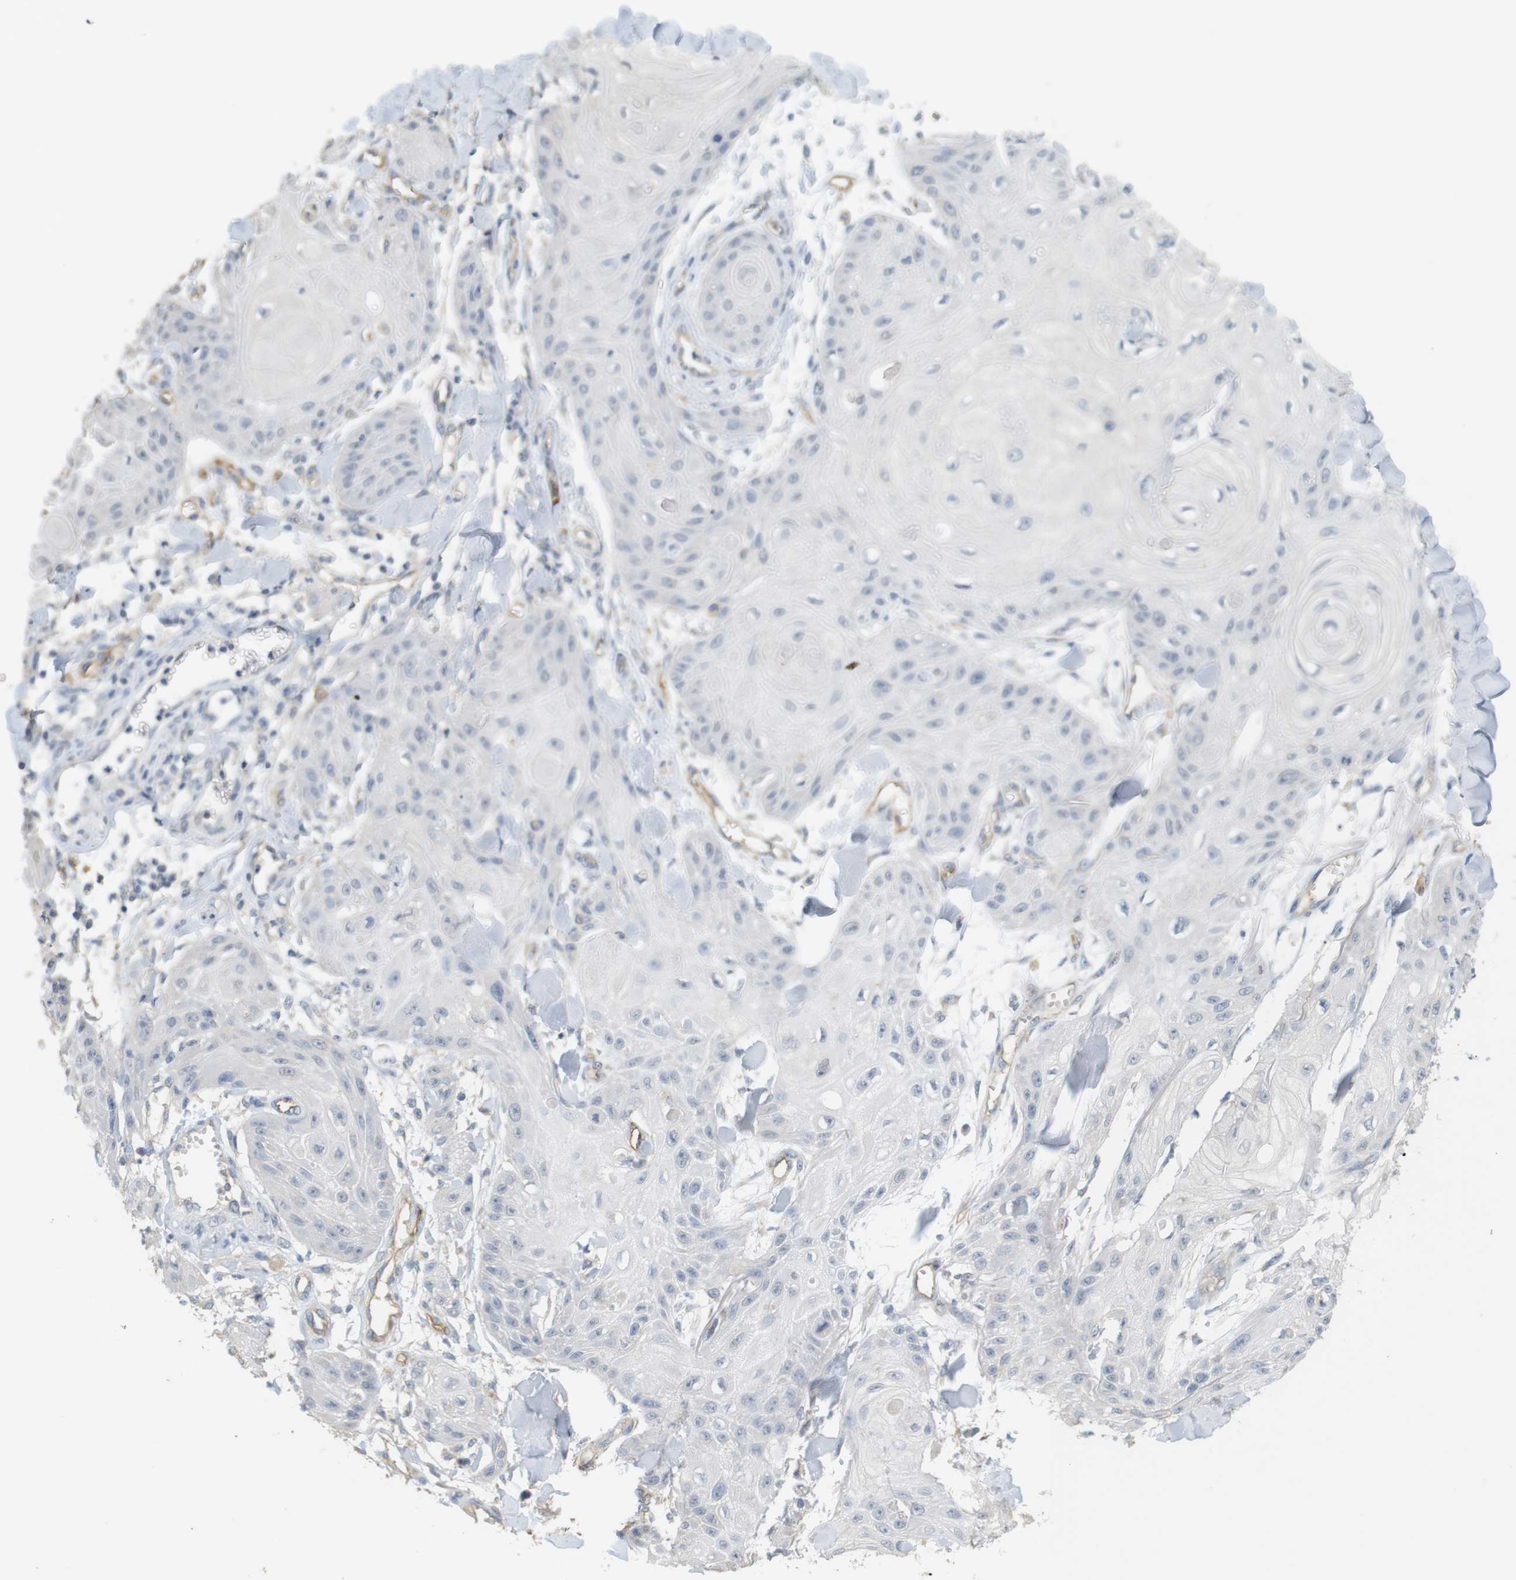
{"staining": {"intensity": "negative", "quantity": "none", "location": "none"}, "tissue": "skin cancer", "cell_type": "Tumor cells", "image_type": "cancer", "snomed": [{"axis": "morphology", "description": "Squamous cell carcinoma, NOS"}, {"axis": "topography", "description": "Skin"}], "caption": "Human skin cancer stained for a protein using immunohistochemistry exhibits no expression in tumor cells.", "gene": "OSR1", "patient": {"sex": "male", "age": 74}}